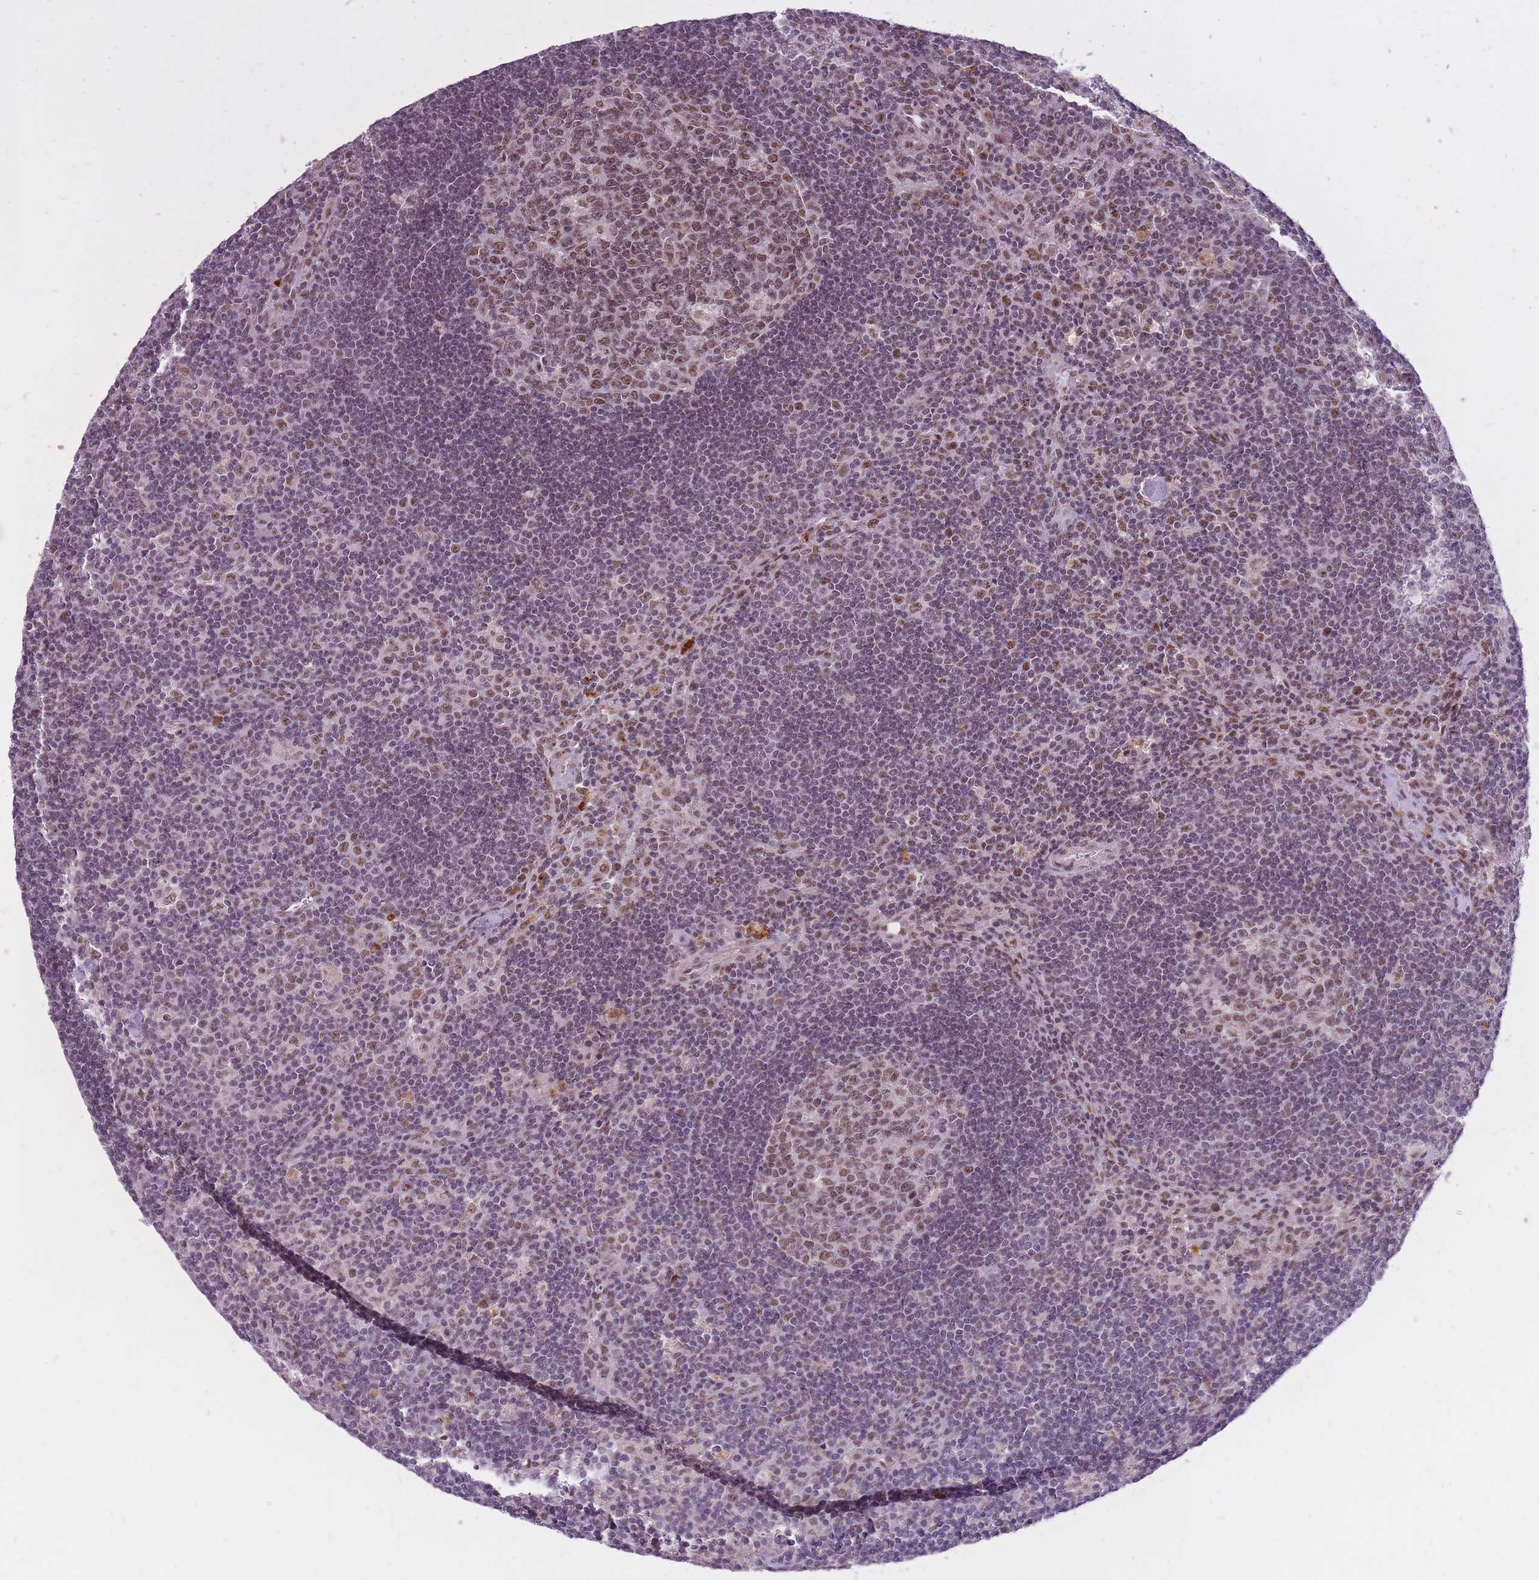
{"staining": {"intensity": "moderate", "quantity": ">75%", "location": "nuclear"}, "tissue": "lymph node", "cell_type": "Germinal center cells", "image_type": "normal", "snomed": [{"axis": "morphology", "description": "Normal tissue, NOS"}, {"axis": "topography", "description": "Lymph node"}], "caption": "Protein expression by immunohistochemistry (IHC) shows moderate nuclear expression in about >75% of germinal center cells in normal lymph node. Using DAB (3,3'-diaminobenzidine) (brown) and hematoxylin (blue) stains, captured at high magnification using brightfield microscopy.", "gene": "TIGD1", "patient": {"sex": "male", "age": 58}}